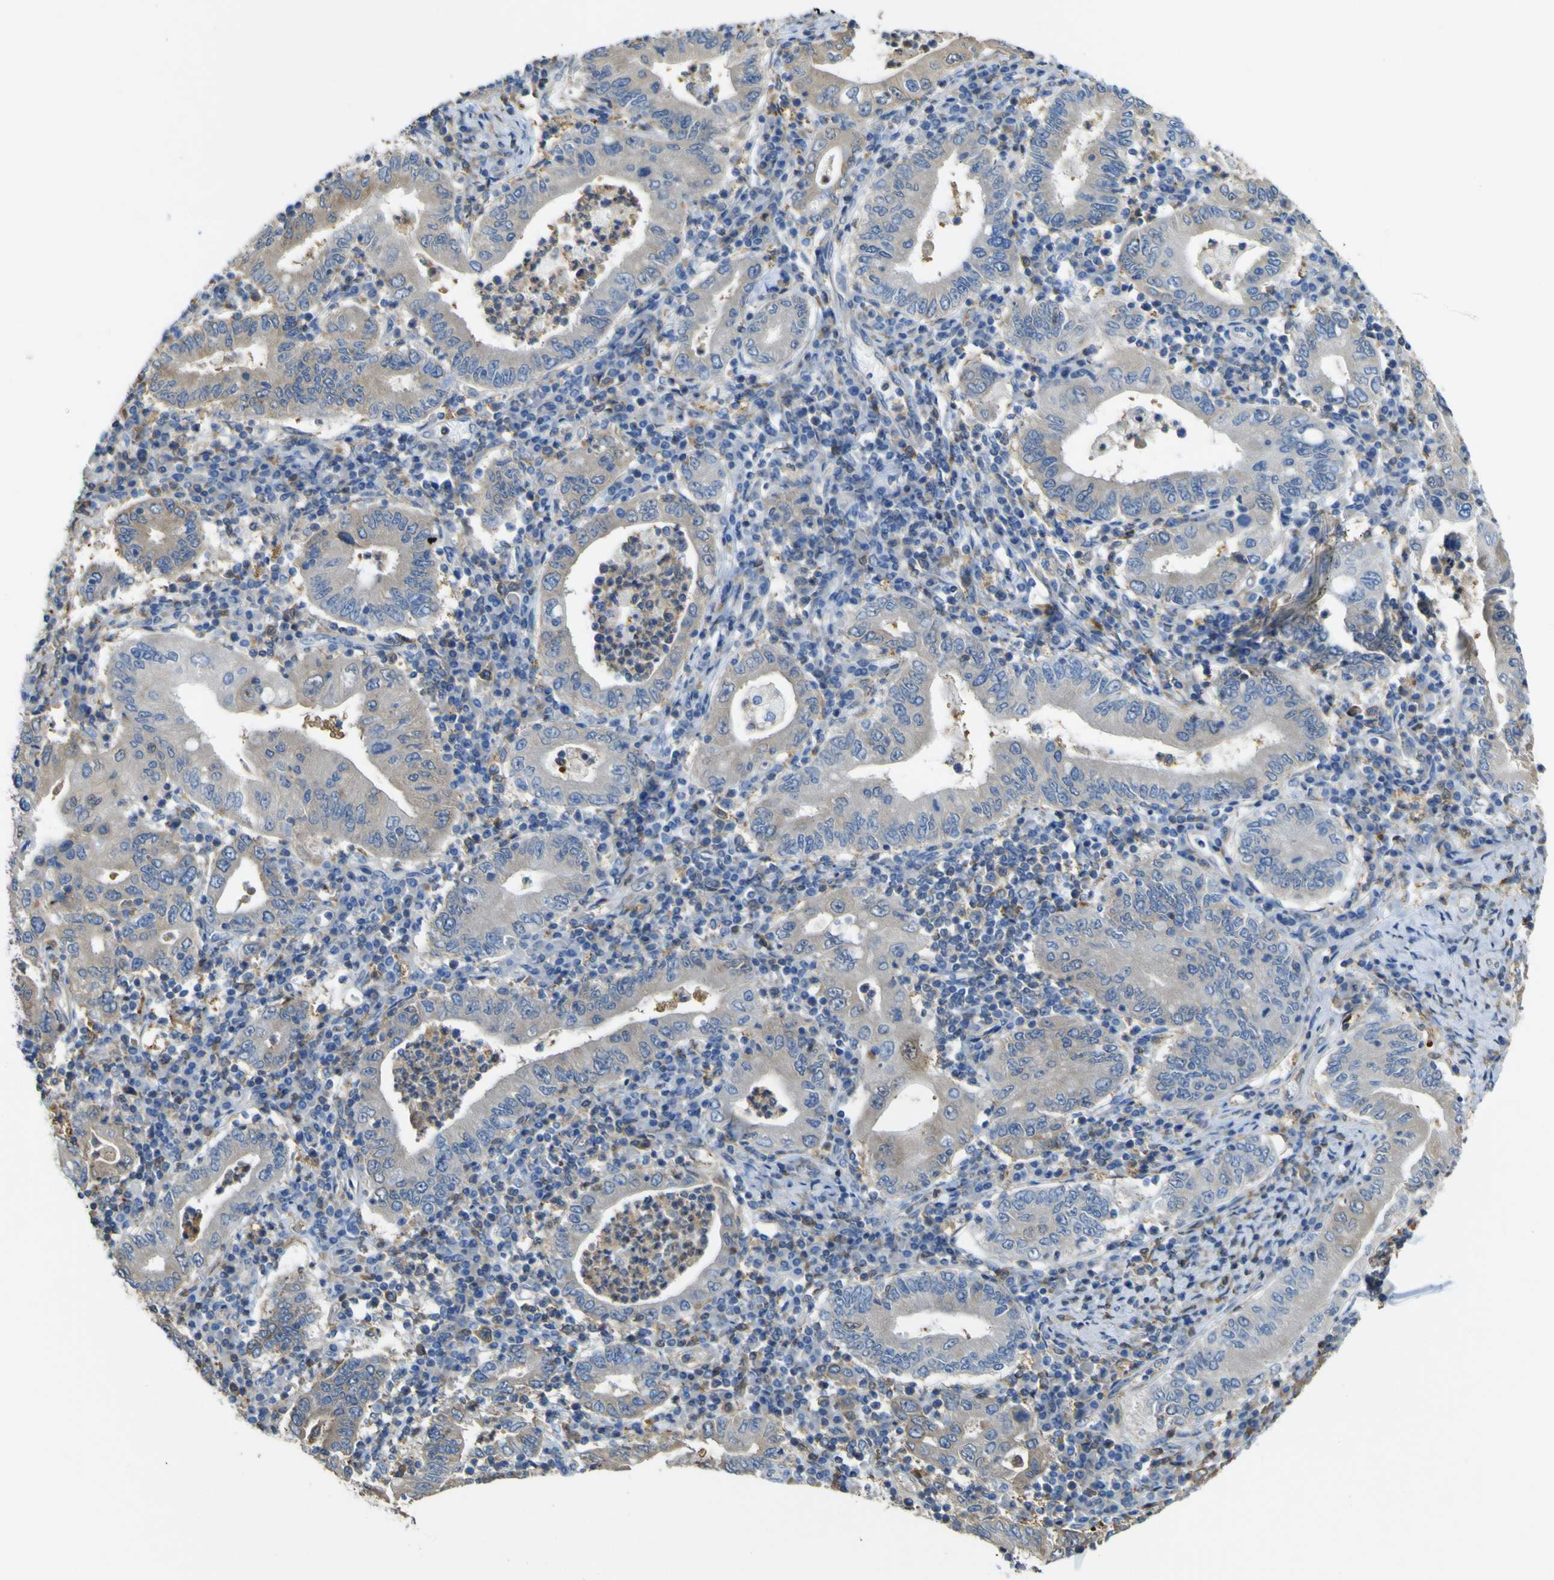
{"staining": {"intensity": "weak", "quantity": ">75%", "location": "cytoplasmic/membranous"}, "tissue": "stomach cancer", "cell_type": "Tumor cells", "image_type": "cancer", "snomed": [{"axis": "morphology", "description": "Normal tissue, NOS"}, {"axis": "morphology", "description": "Adenocarcinoma, NOS"}, {"axis": "topography", "description": "Esophagus"}, {"axis": "topography", "description": "Stomach, upper"}, {"axis": "topography", "description": "Peripheral nerve tissue"}], "caption": "High-power microscopy captured an IHC histopathology image of stomach cancer (adenocarcinoma), revealing weak cytoplasmic/membranous expression in approximately >75% of tumor cells.", "gene": "ABHD3", "patient": {"sex": "male", "age": 62}}